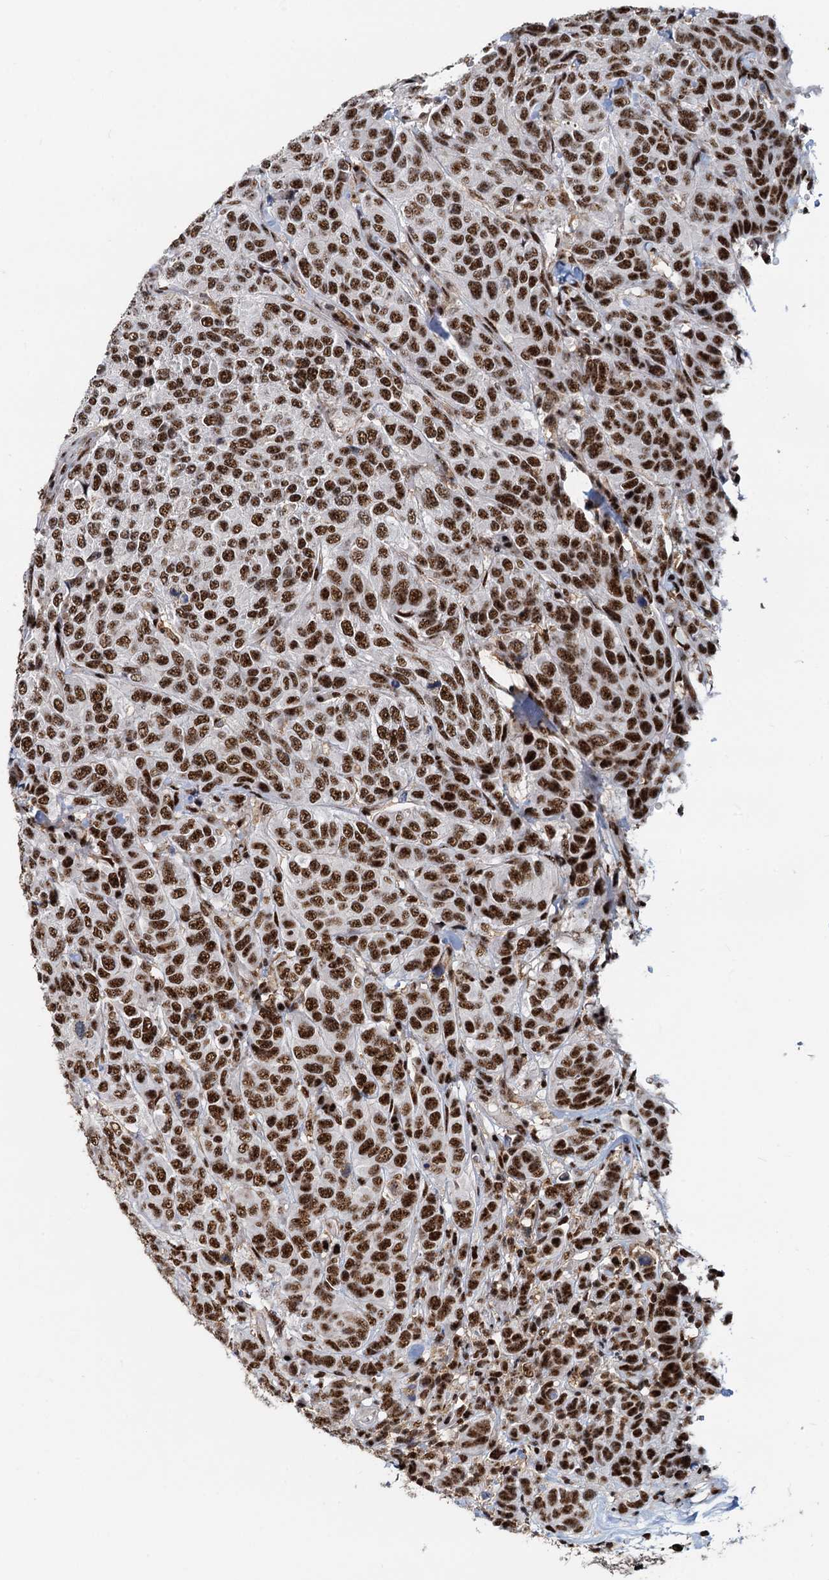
{"staining": {"intensity": "moderate", "quantity": ">75%", "location": "nuclear"}, "tissue": "breast cancer", "cell_type": "Tumor cells", "image_type": "cancer", "snomed": [{"axis": "morphology", "description": "Duct carcinoma"}, {"axis": "topography", "description": "Breast"}], "caption": "Immunohistochemical staining of breast infiltrating ductal carcinoma reveals moderate nuclear protein expression in about >75% of tumor cells.", "gene": "RBM26", "patient": {"sex": "female", "age": 55}}